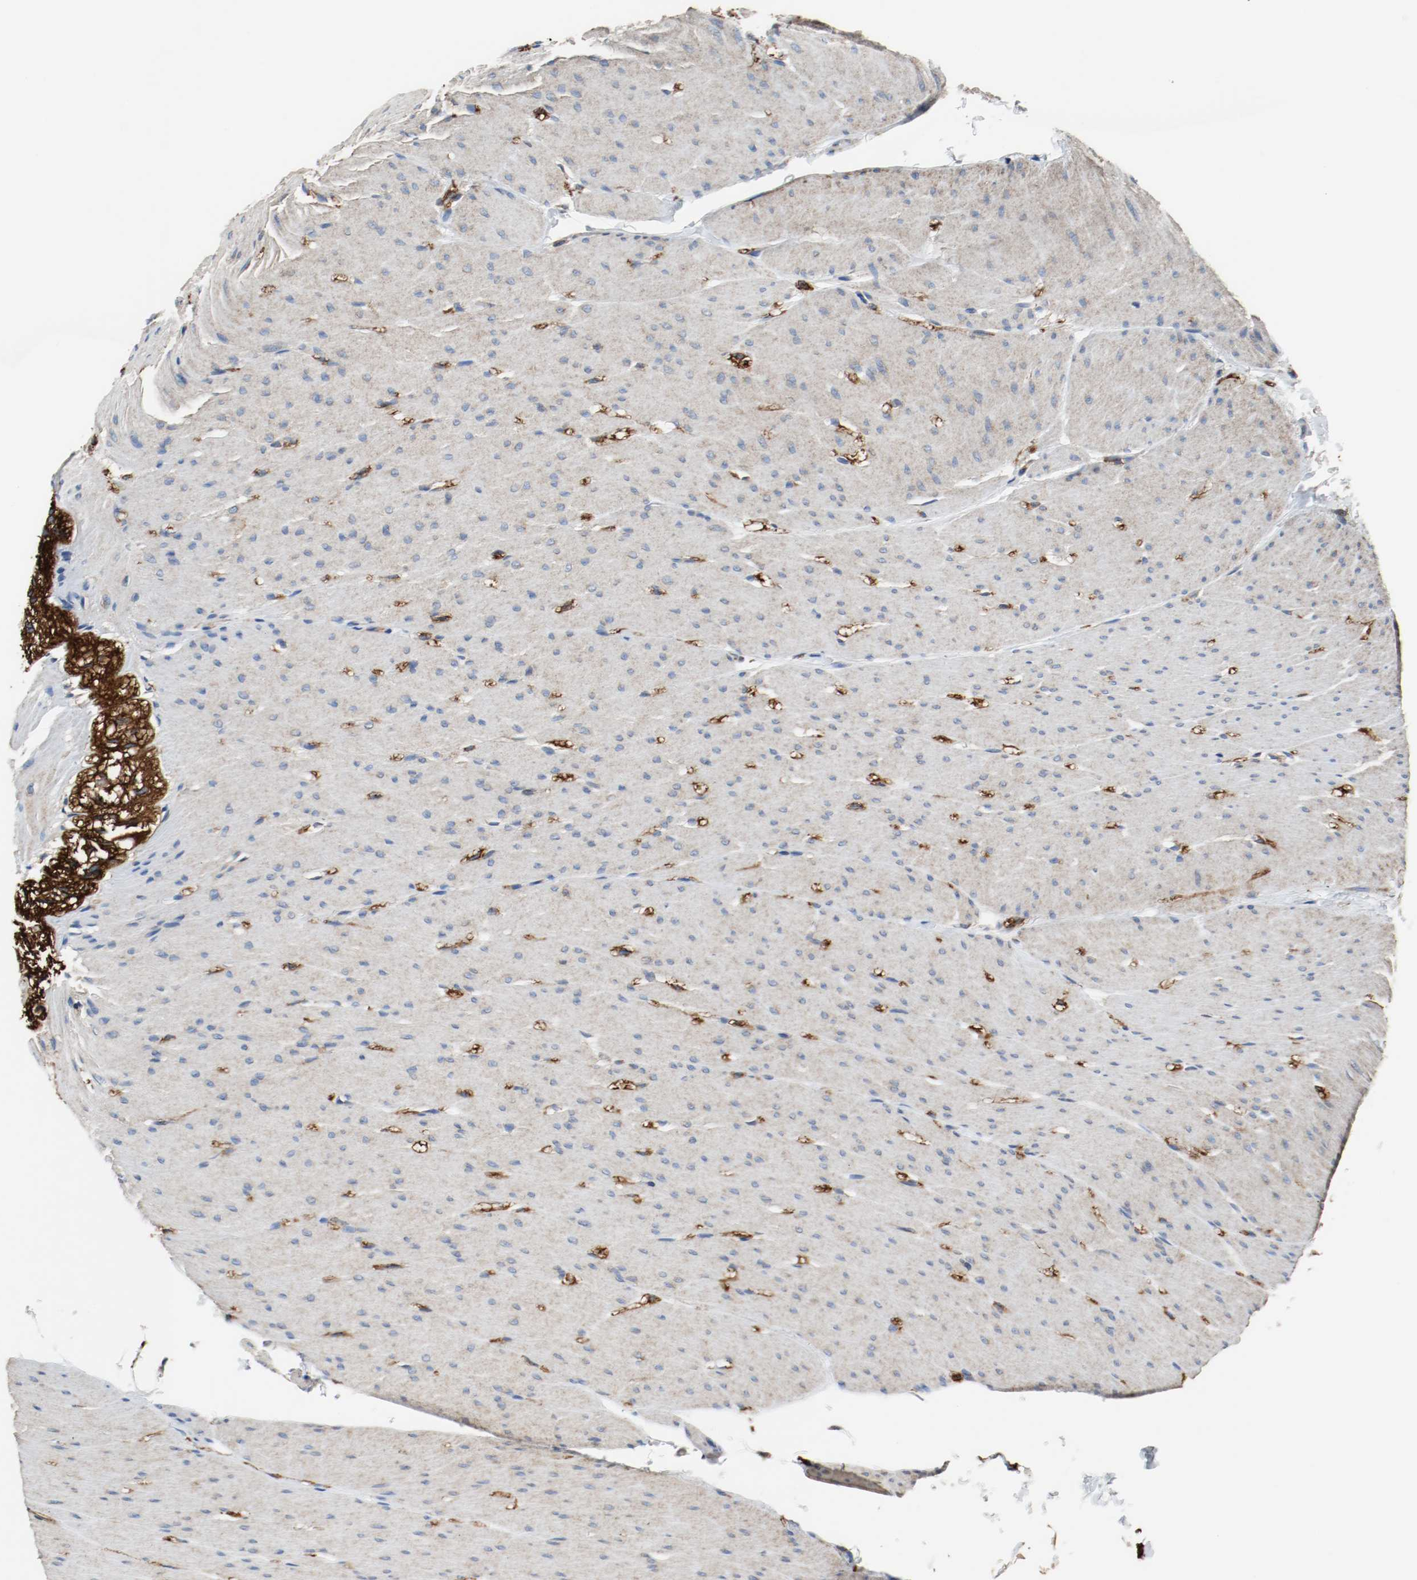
{"staining": {"intensity": "moderate", "quantity": ">75%", "location": "cytoplasmic/membranous"}, "tissue": "colon", "cell_type": "Endothelial cells", "image_type": "normal", "snomed": [{"axis": "morphology", "description": "Normal tissue, NOS"}, {"axis": "topography", "description": "Smooth muscle"}, {"axis": "topography", "description": "Colon"}], "caption": "A medium amount of moderate cytoplasmic/membranous staining is seen in about >75% of endothelial cells in benign colon.", "gene": "TUBA3D", "patient": {"sex": "male", "age": 67}}